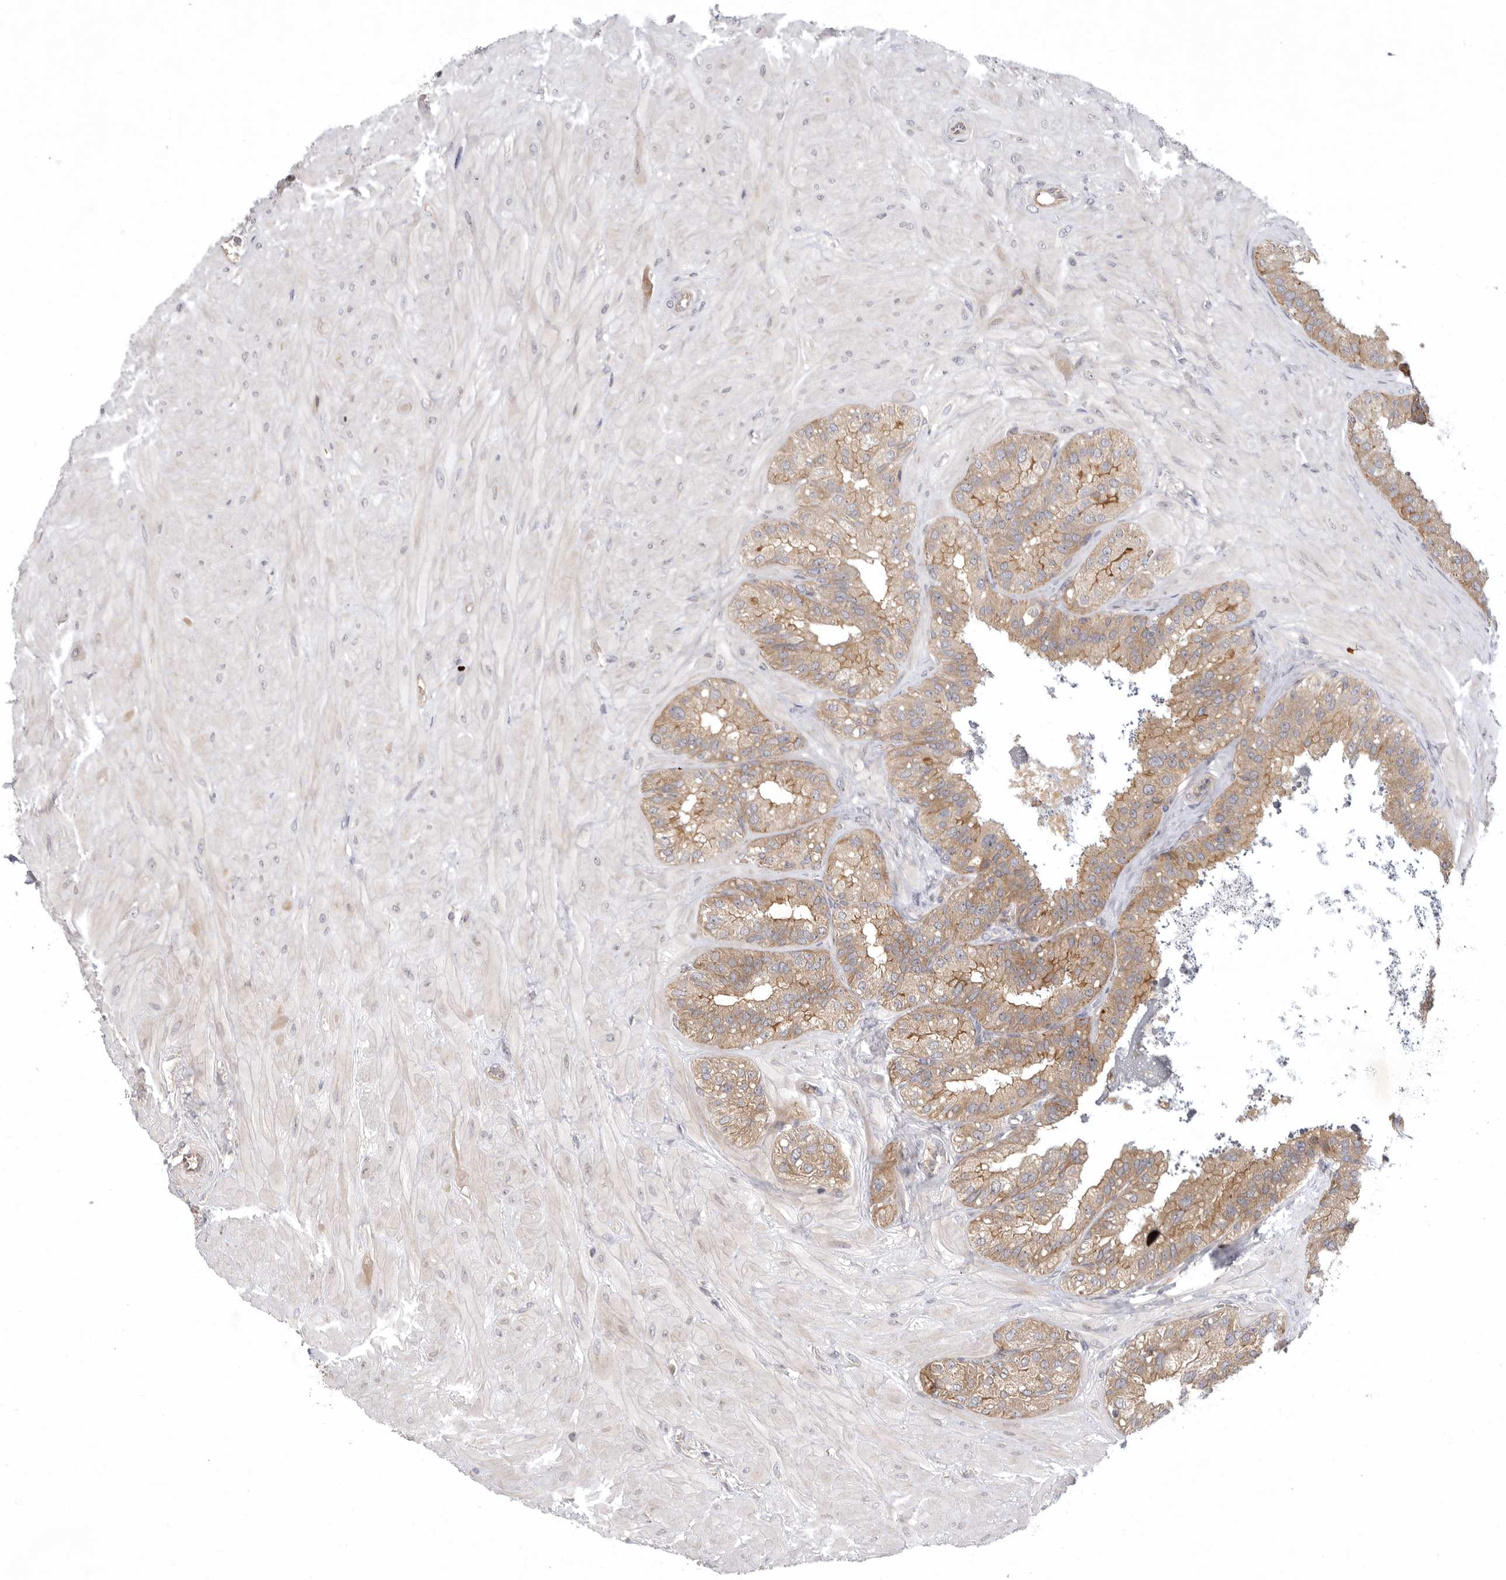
{"staining": {"intensity": "weak", "quantity": ">75%", "location": "cytoplasmic/membranous"}, "tissue": "seminal vesicle", "cell_type": "Glandular cells", "image_type": "normal", "snomed": [{"axis": "morphology", "description": "Normal tissue, NOS"}, {"axis": "topography", "description": "Prostate"}, {"axis": "topography", "description": "Seminal veicle"}], "caption": "Weak cytoplasmic/membranous protein positivity is present in about >75% of glandular cells in seminal vesicle.", "gene": "KIF2B", "patient": {"sex": "male", "age": 51}}